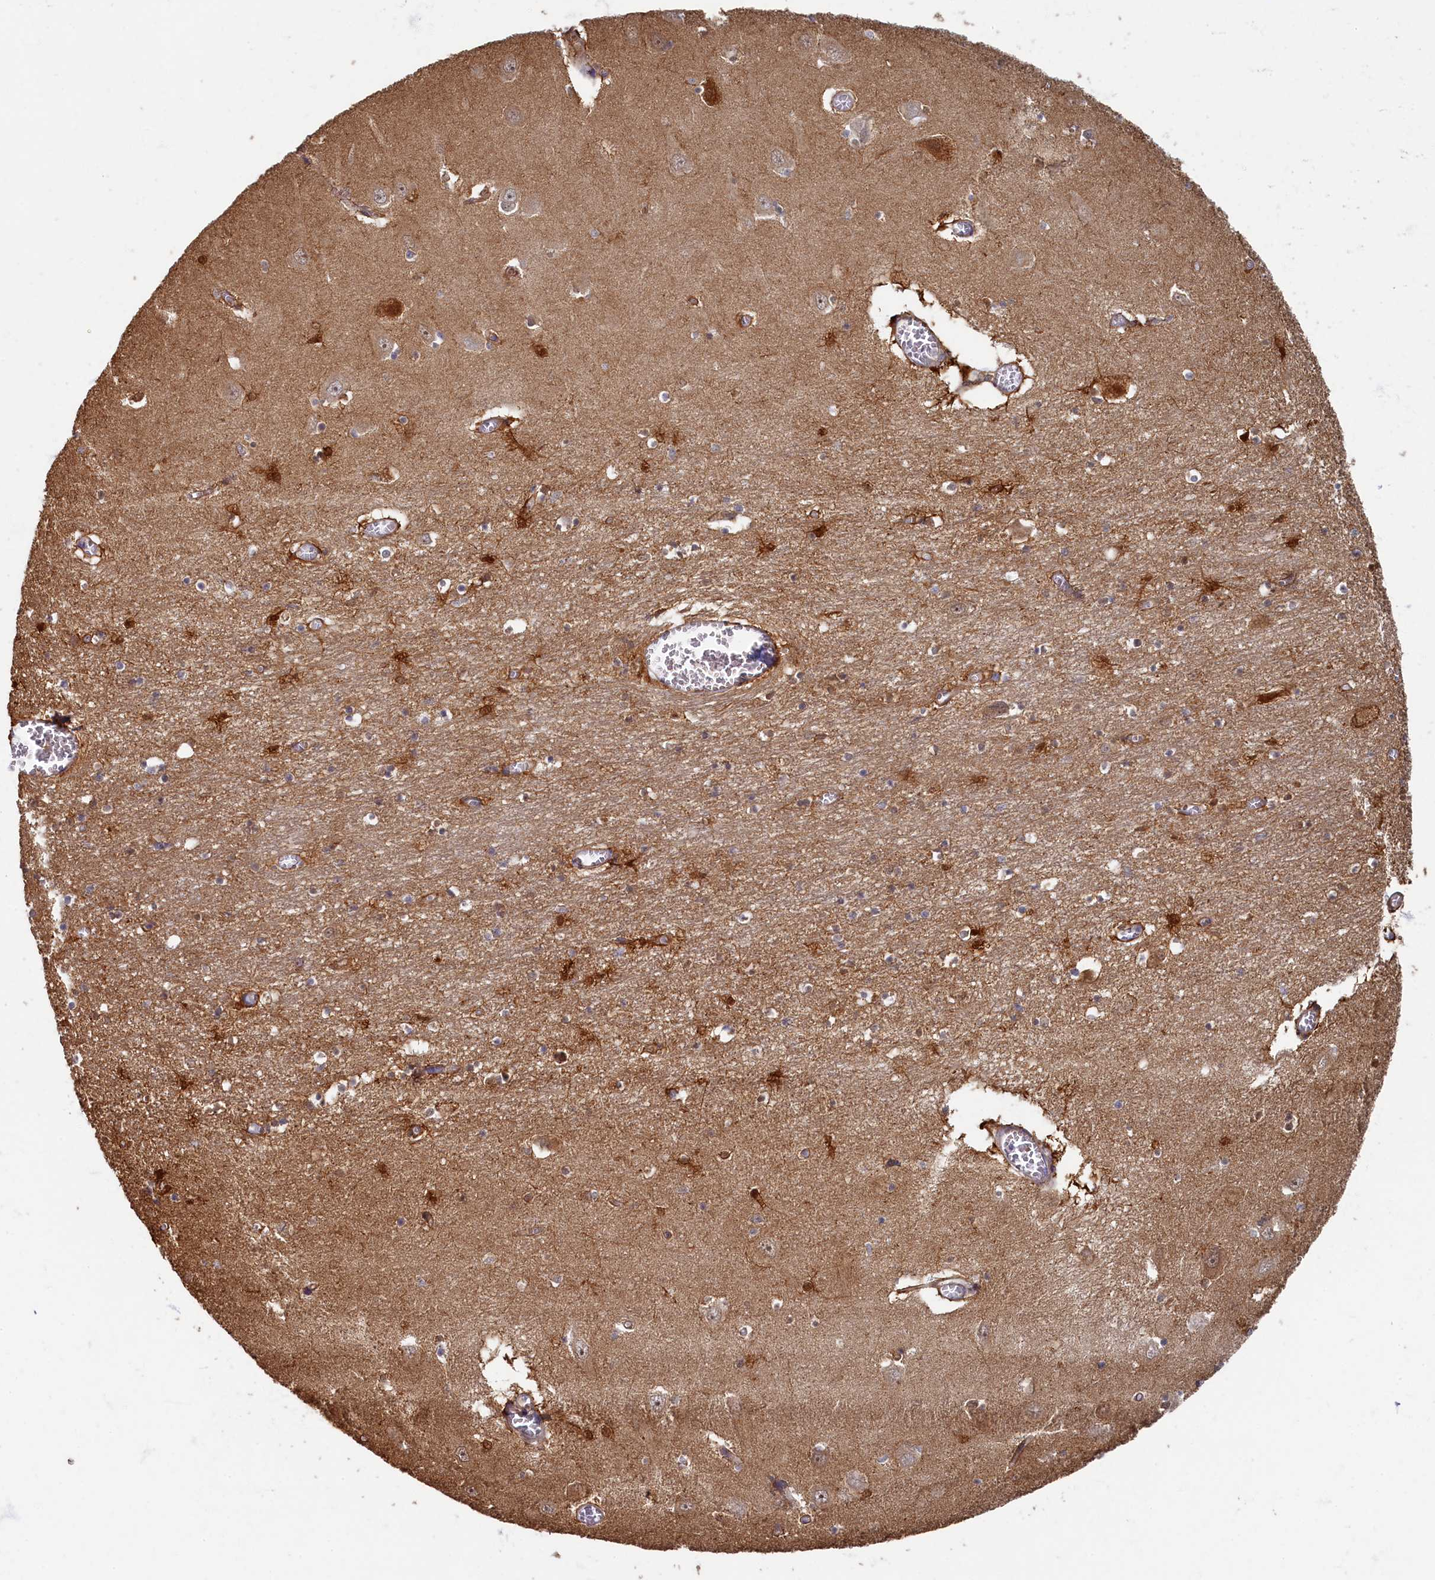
{"staining": {"intensity": "moderate", "quantity": "<25%", "location": "cytoplasmic/membranous,nuclear"}, "tissue": "hippocampus", "cell_type": "Glial cells", "image_type": "normal", "snomed": [{"axis": "morphology", "description": "Normal tissue, NOS"}, {"axis": "topography", "description": "Hippocampus"}], "caption": "DAB immunohistochemical staining of normal human hippocampus demonstrates moderate cytoplasmic/membranous,nuclear protein staining in approximately <25% of glial cells. The staining was performed using DAB, with brown indicating positive protein expression. Nuclei are stained blue with hematoxylin.", "gene": "HUNK", "patient": {"sex": "male", "age": 70}}